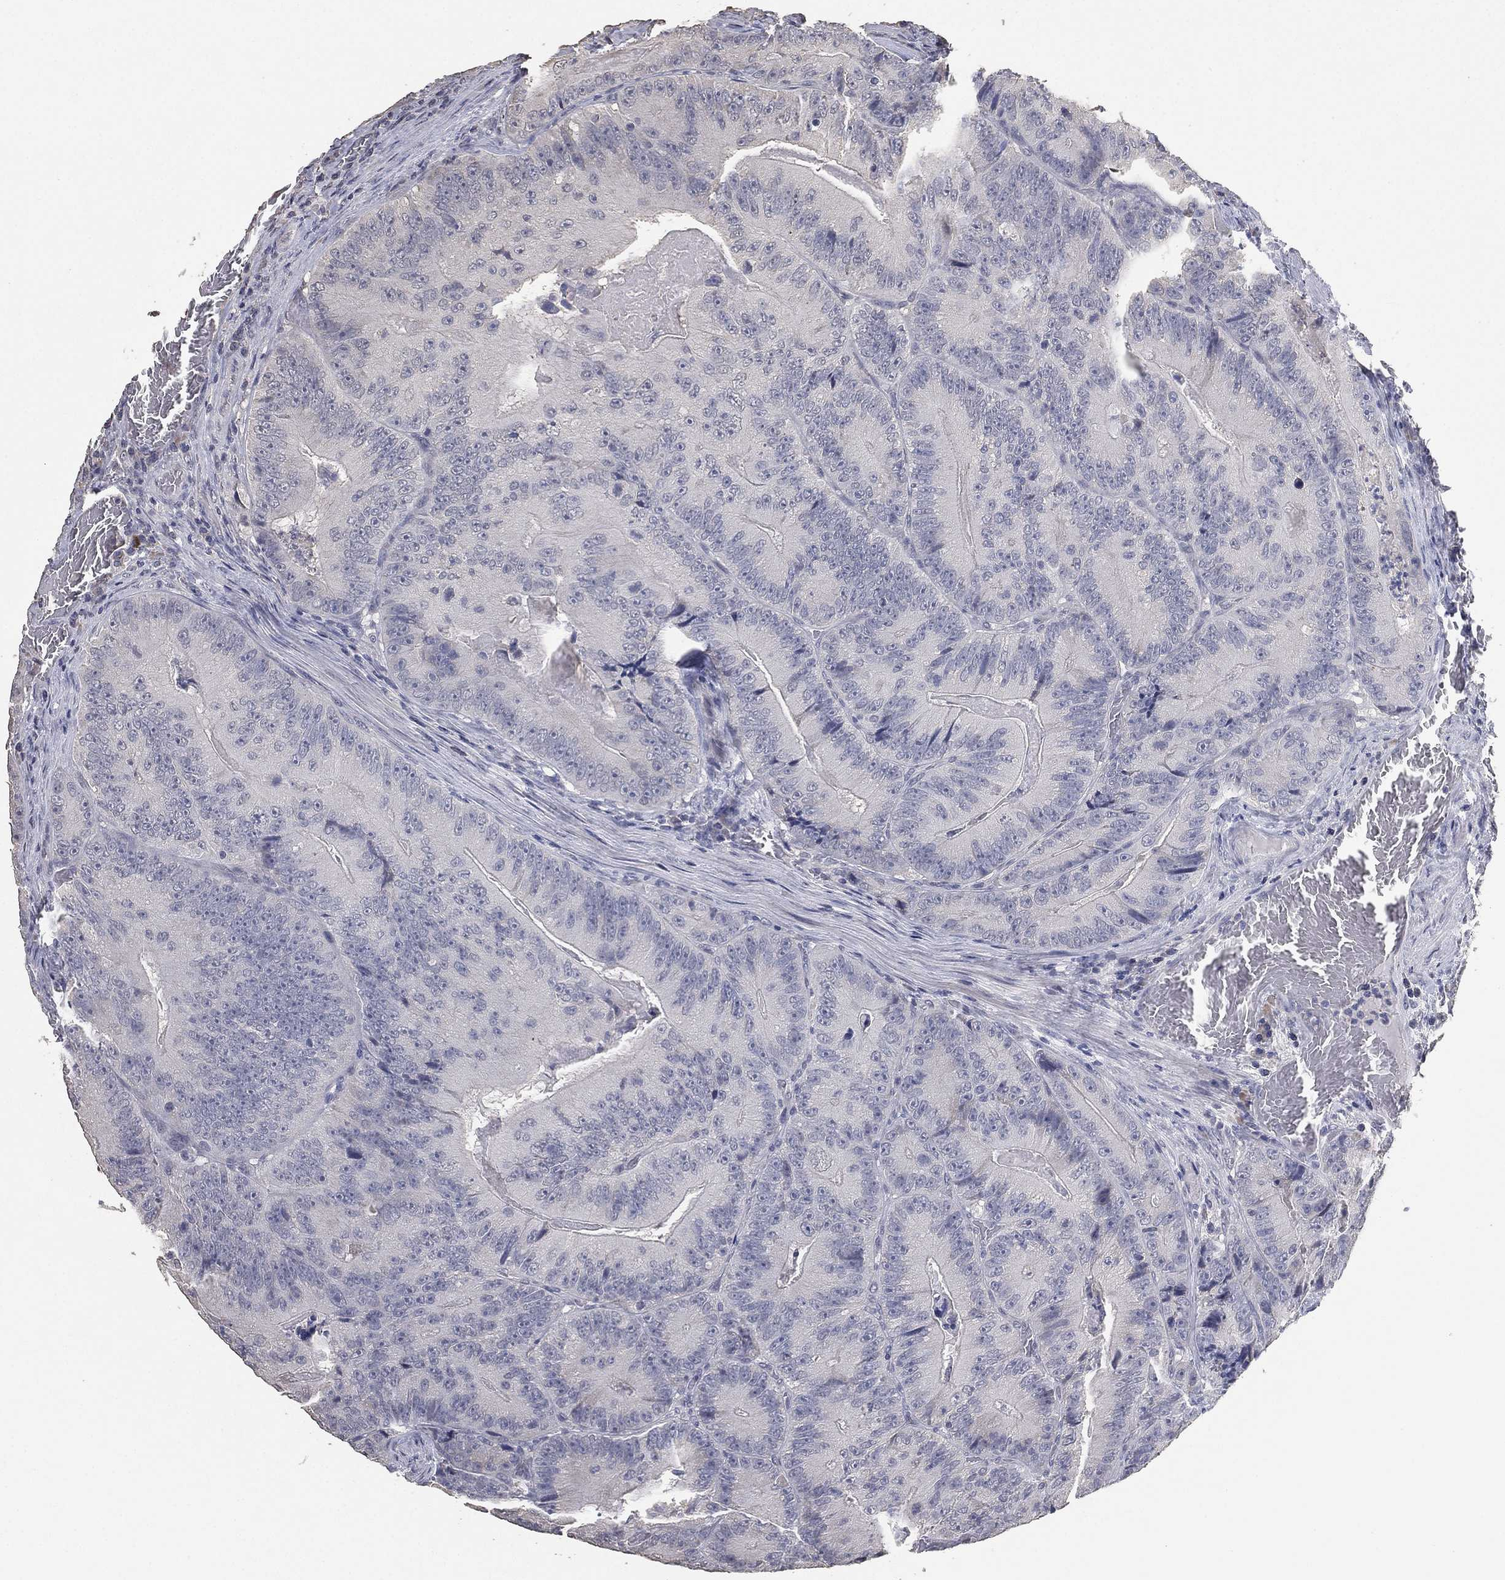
{"staining": {"intensity": "negative", "quantity": "none", "location": "none"}, "tissue": "colorectal cancer", "cell_type": "Tumor cells", "image_type": "cancer", "snomed": [{"axis": "morphology", "description": "Adenocarcinoma, NOS"}, {"axis": "topography", "description": "Colon"}], "caption": "IHC micrograph of neoplastic tissue: human colorectal cancer stained with DAB shows no significant protein staining in tumor cells. (DAB immunohistochemistry visualized using brightfield microscopy, high magnification).", "gene": "DSG1", "patient": {"sex": "female", "age": 86}}